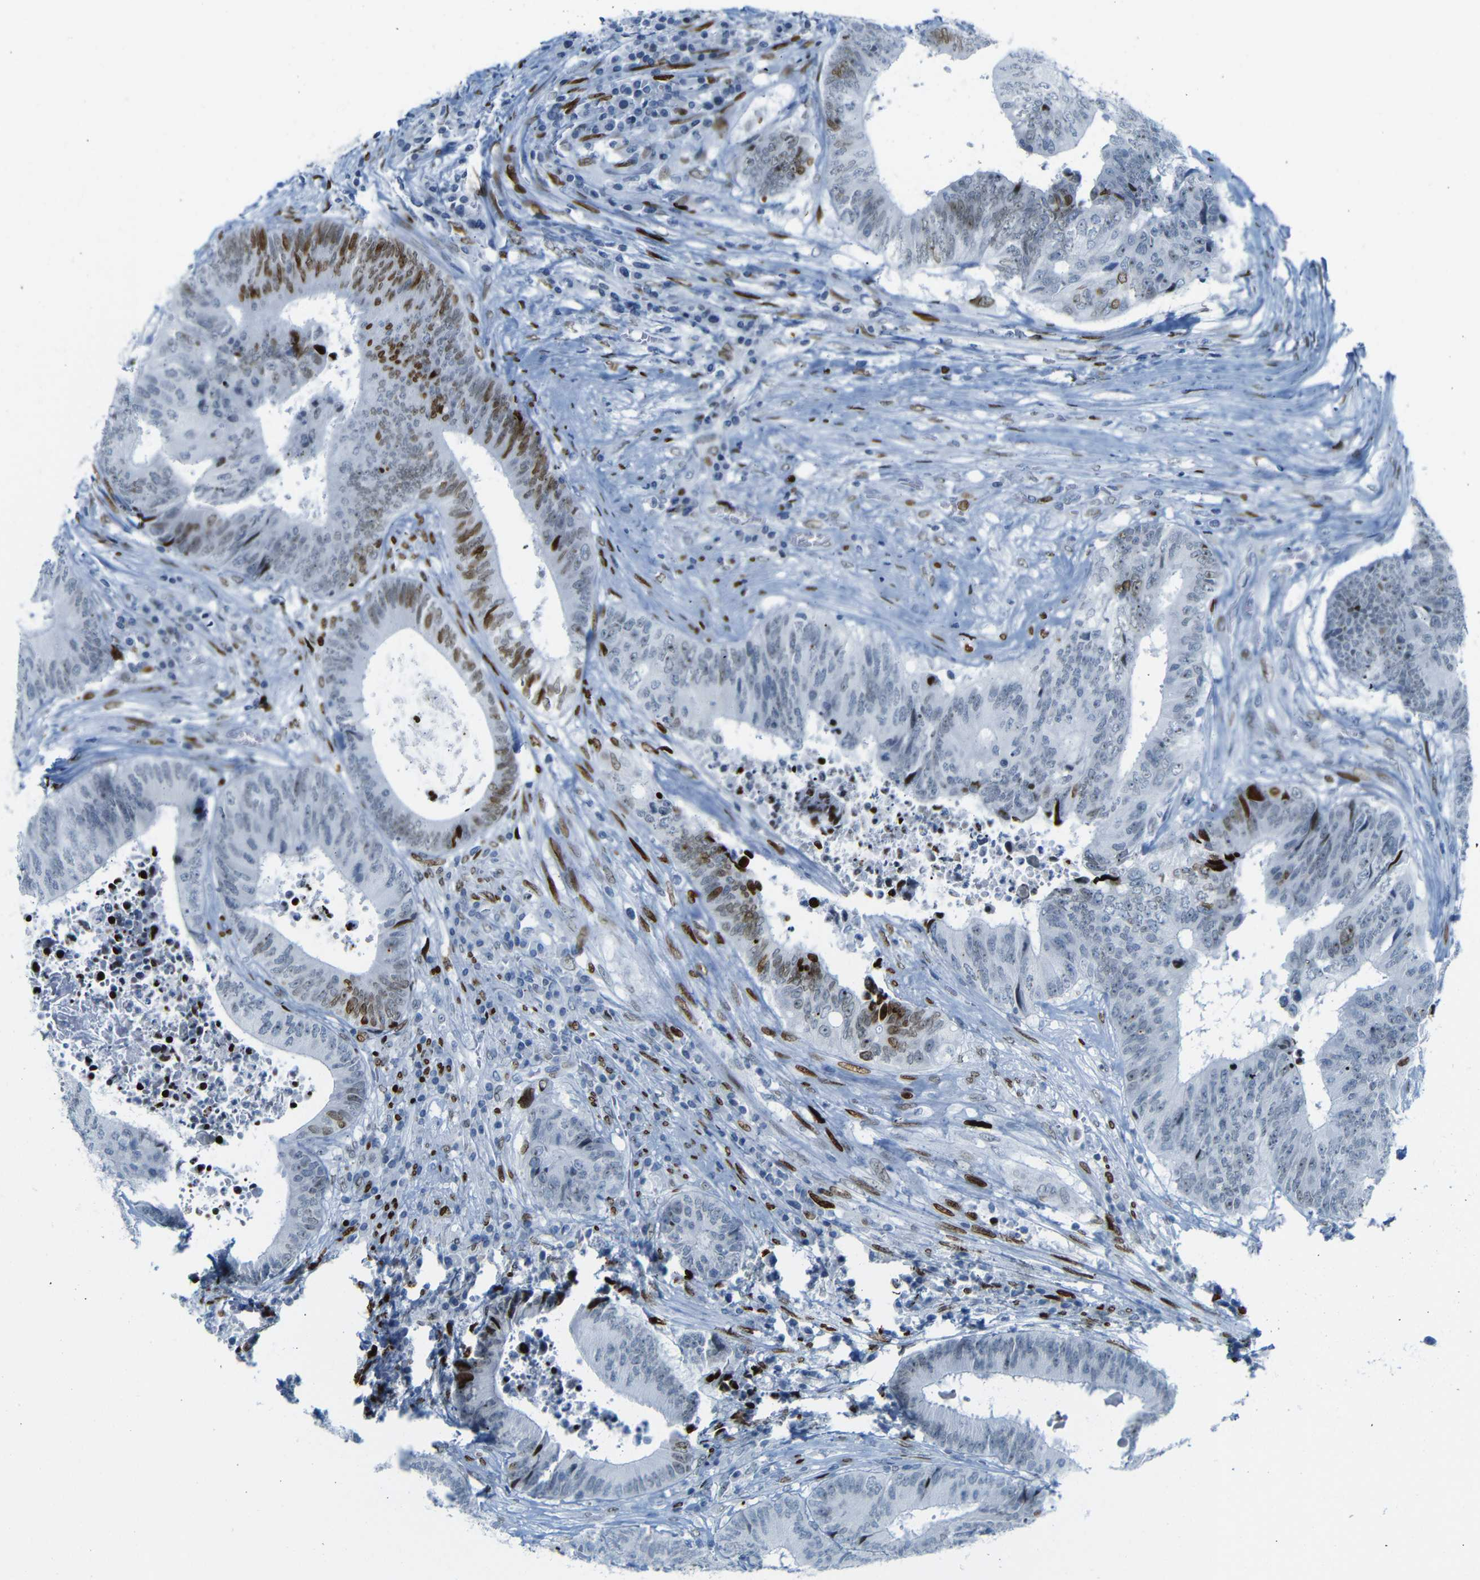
{"staining": {"intensity": "strong", "quantity": "25%-75%", "location": "nuclear"}, "tissue": "colorectal cancer", "cell_type": "Tumor cells", "image_type": "cancer", "snomed": [{"axis": "morphology", "description": "Adenocarcinoma, NOS"}, {"axis": "topography", "description": "Rectum"}], "caption": "Colorectal cancer (adenocarcinoma) stained with a brown dye displays strong nuclear positive positivity in about 25%-75% of tumor cells.", "gene": "NPIPB15", "patient": {"sex": "male", "age": 72}}